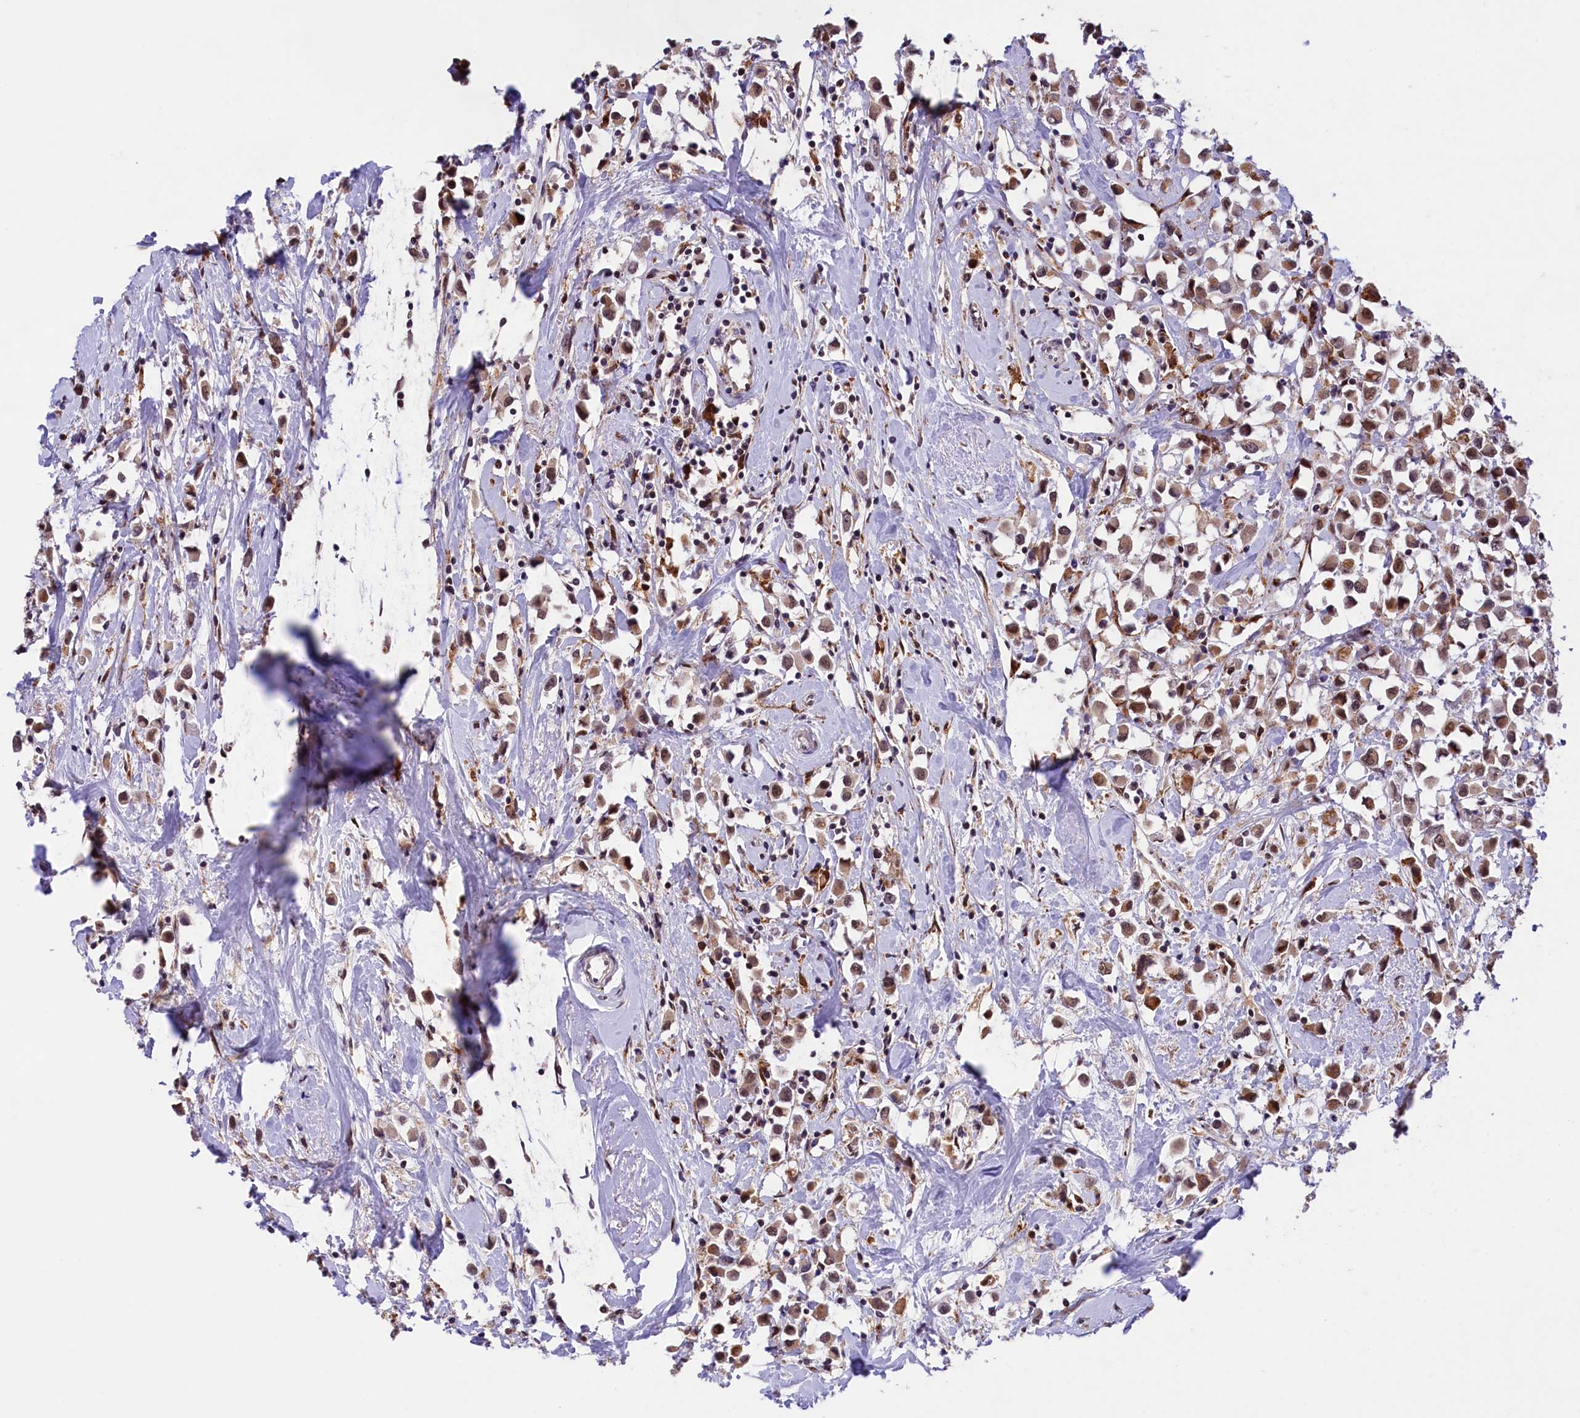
{"staining": {"intensity": "moderate", "quantity": ">75%", "location": "cytoplasmic/membranous,nuclear"}, "tissue": "breast cancer", "cell_type": "Tumor cells", "image_type": "cancer", "snomed": [{"axis": "morphology", "description": "Duct carcinoma"}, {"axis": "topography", "description": "Breast"}], "caption": "A high-resolution photomicrograph shows IHC staining of intraductal carcinoma (breast), which reveals moderate cytoplasmic/membranous and nuclear staining in about >75% of tumor cells.", "gene": "FBXO45", "patient": {"sex": "female", "age": 61}}